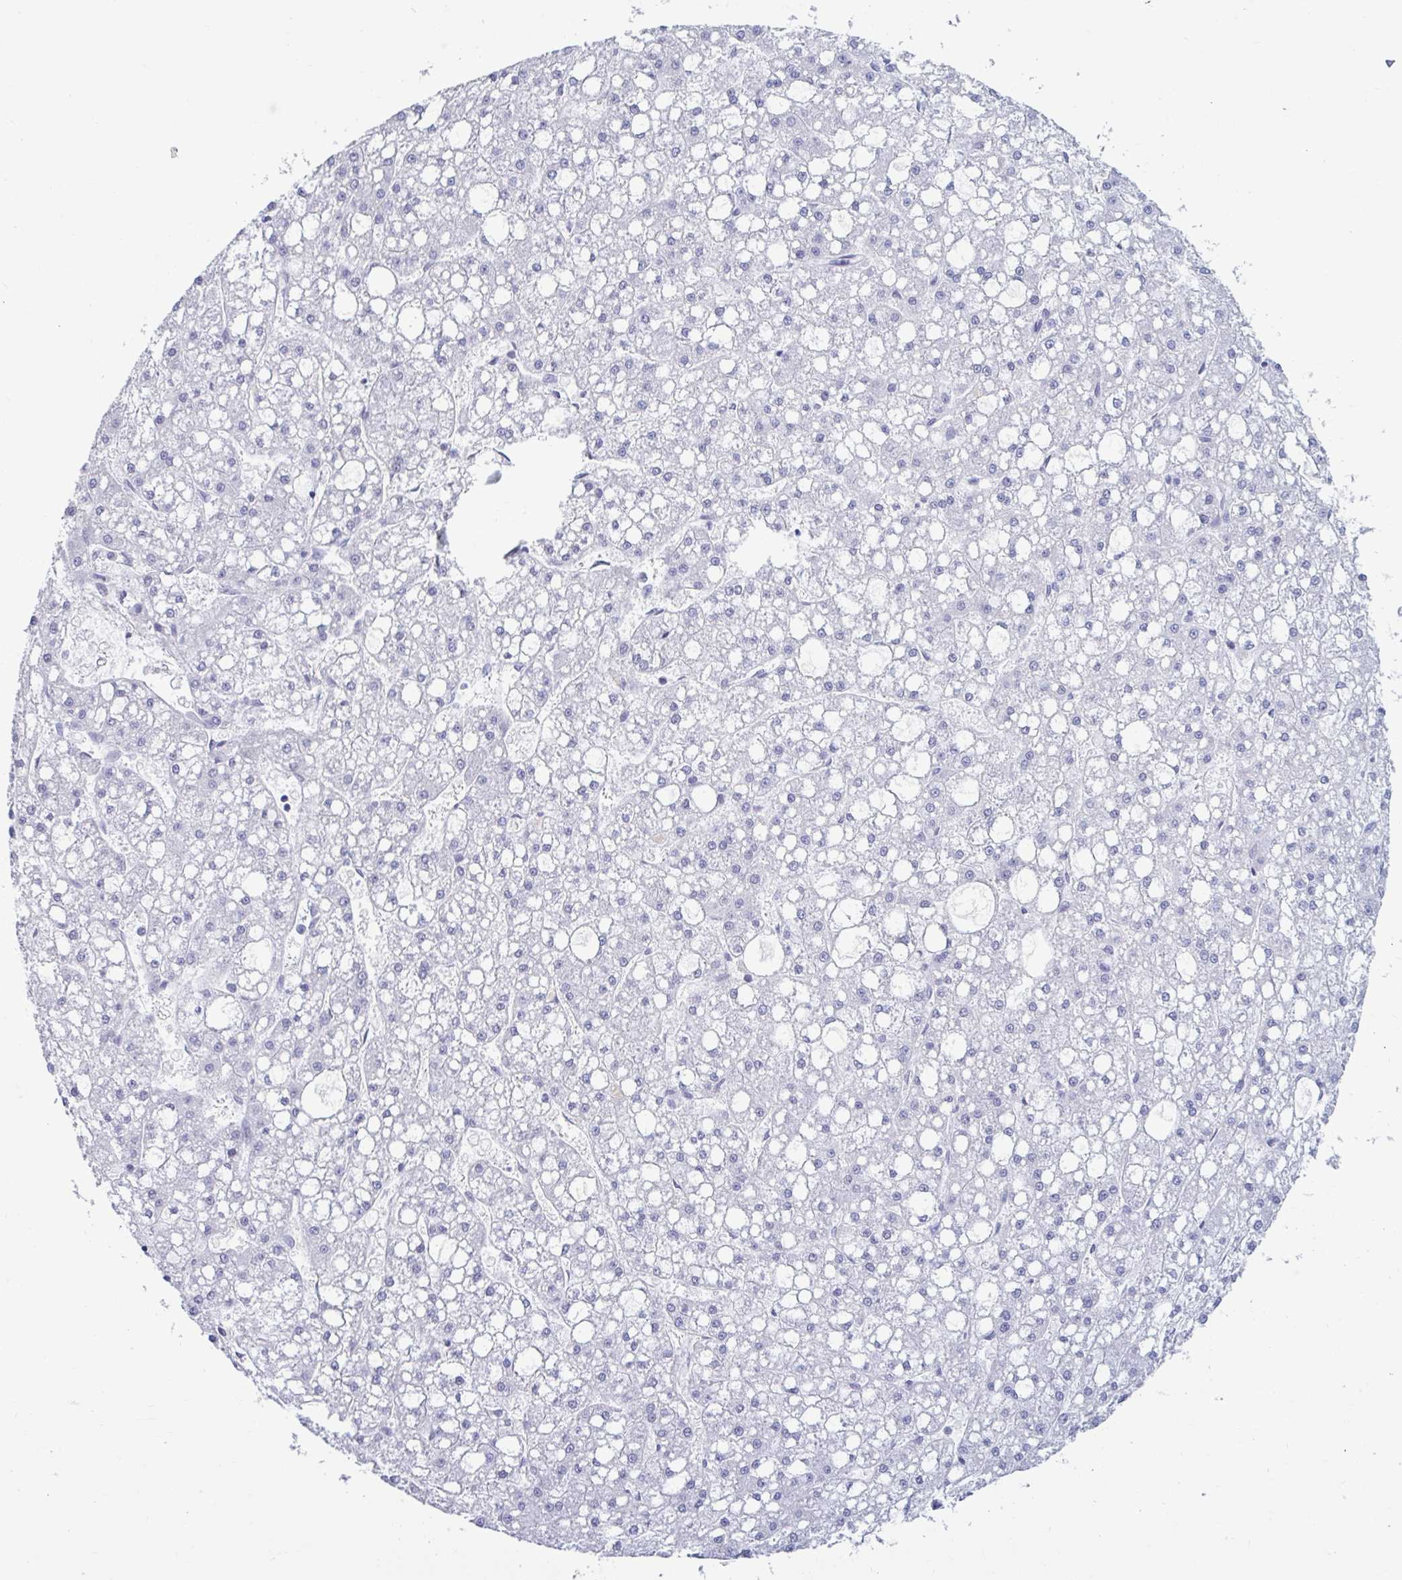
{"staining": {"intensity": "negative", "quantity": "none", "location": "none"}, "tissue": "liver cancer", "cell_type": "Tumor cells", "image_type": "cancer", "snomed": [{"axis": "morphology", "description": "Carcinoma, Hepatocellular, NOS"}, {"axis": "topography", "description": "Liver"}], "caption": "This is an immunohistochemistry image of human liver hepatocellular carcinoma. There is no expression in tumor cells.", "gene": "MSMB", "patient": {"sex": "male", "age": 67}}